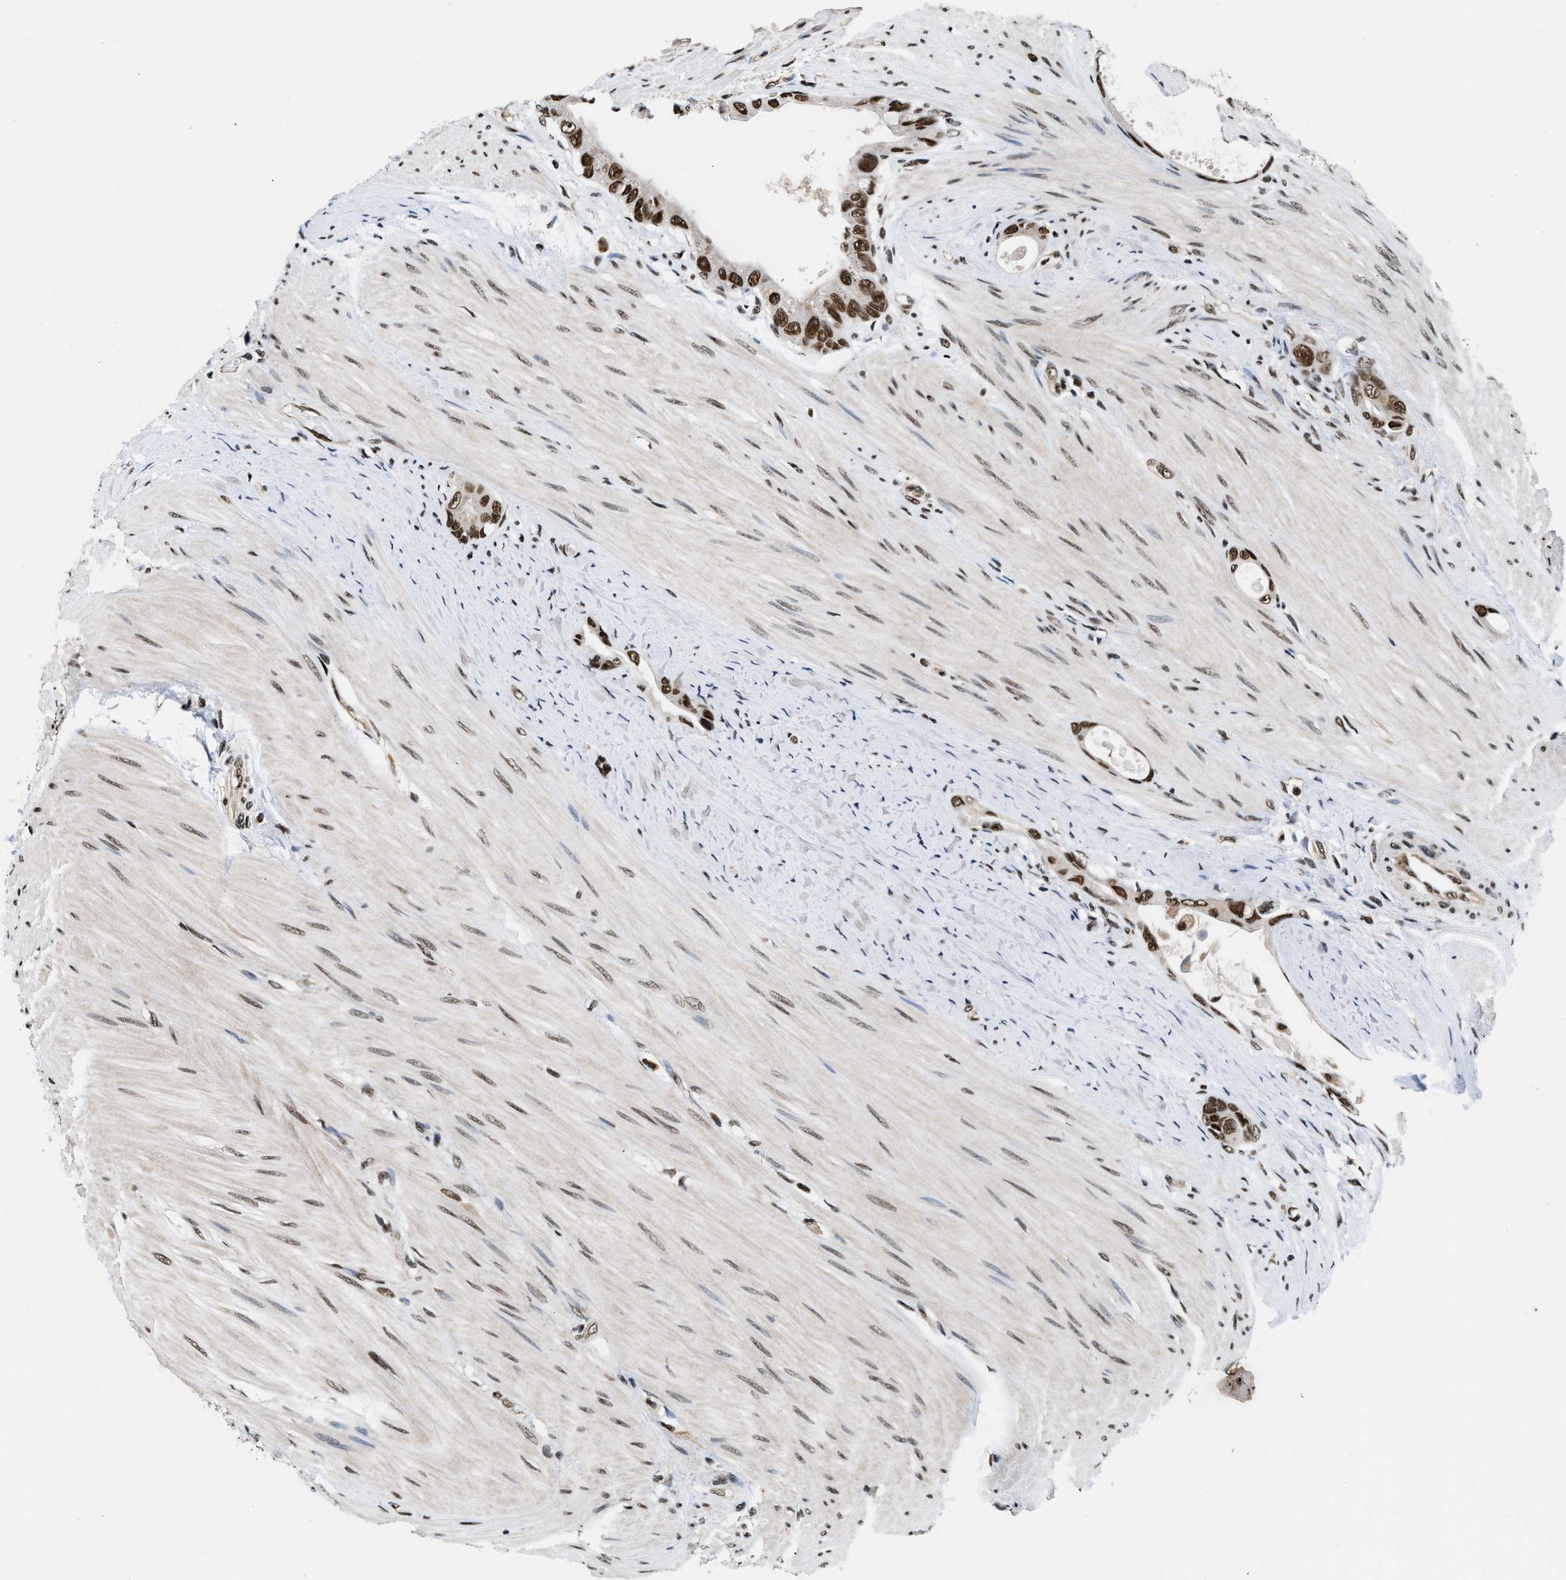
{"staining": {"intensity": "strong", "quantity": ">75%", "location": "nuclear"}, "tissue": "colorectal cancer", "cell_type": "Tumor cells", "image_type": "cancer", "snomed": [{"axis": "morphology", "description": "Adenocarcinoma, NOS"}, {"axis": "topography", "description": "Rectum"}], "caption": "A micrograph of colorectal cancer stained for a protein exhibits strong nuclear brown staining in tumor cells. (Stains: DAB (3,3'-diaminobenzidine) in brown, nuclei in blue, Microscopy: brightfield microscopy at high magnification).", "gene": "SAFB", "patient": {"sex": "male", "age": 51}}